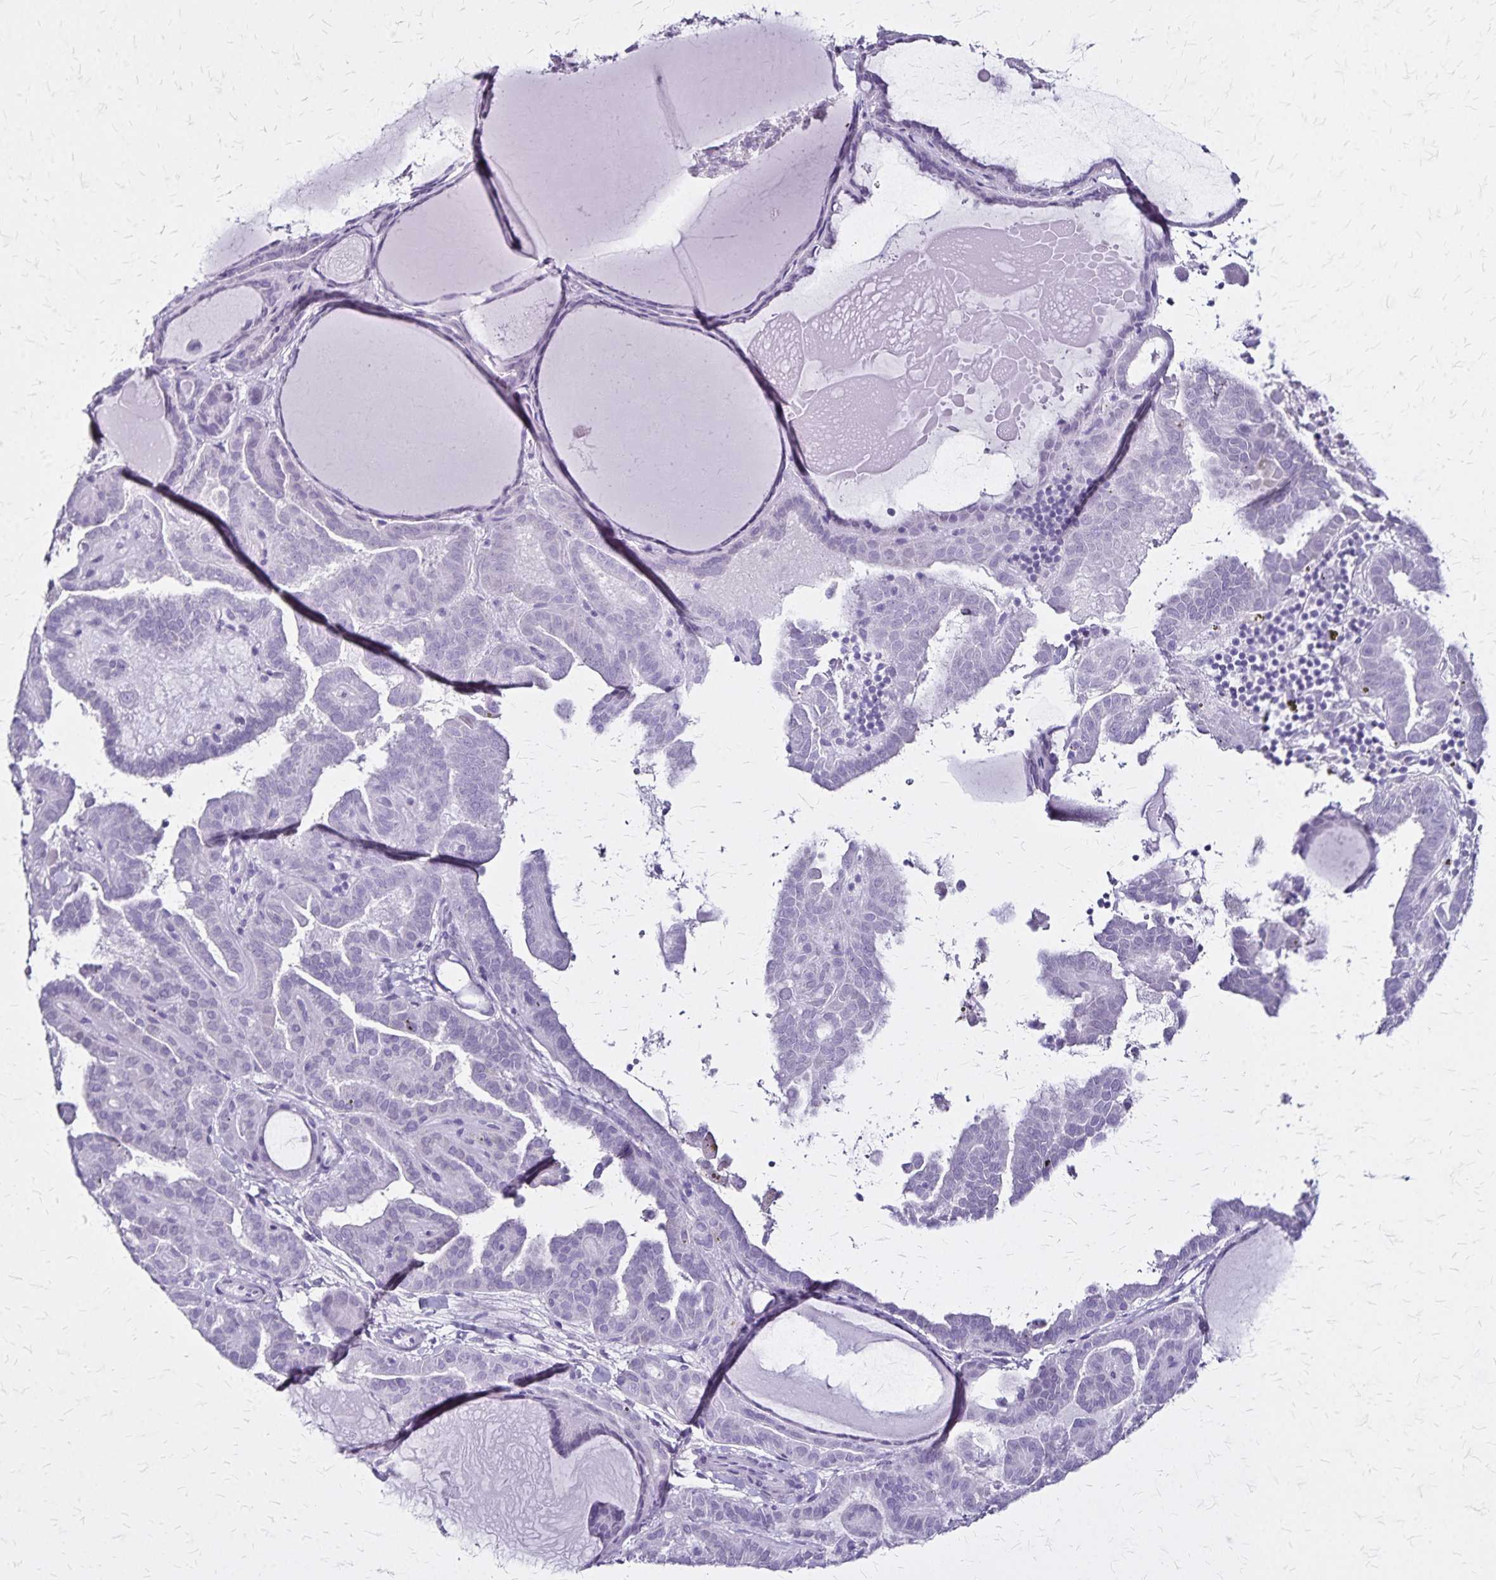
{"staining": {"intensity": "negative", "quantity": "none", "location": "none"}, "tissue": "thyroid cancer", "cell_type": "Tumor cells", "image_type": "cancer", "snomed": [{"axis": "morphology", "description": "Papillary adenocarcinoma, NOS"}, {"axis": "topography", "description": "Thyroid gland"}], "caption": "IHC of human papillary adenocarcinoma (thyroid) demonstrates no staining in tumor cells.", "gene": "KRT2", "patient": {"sex": "female", "age": 46}}